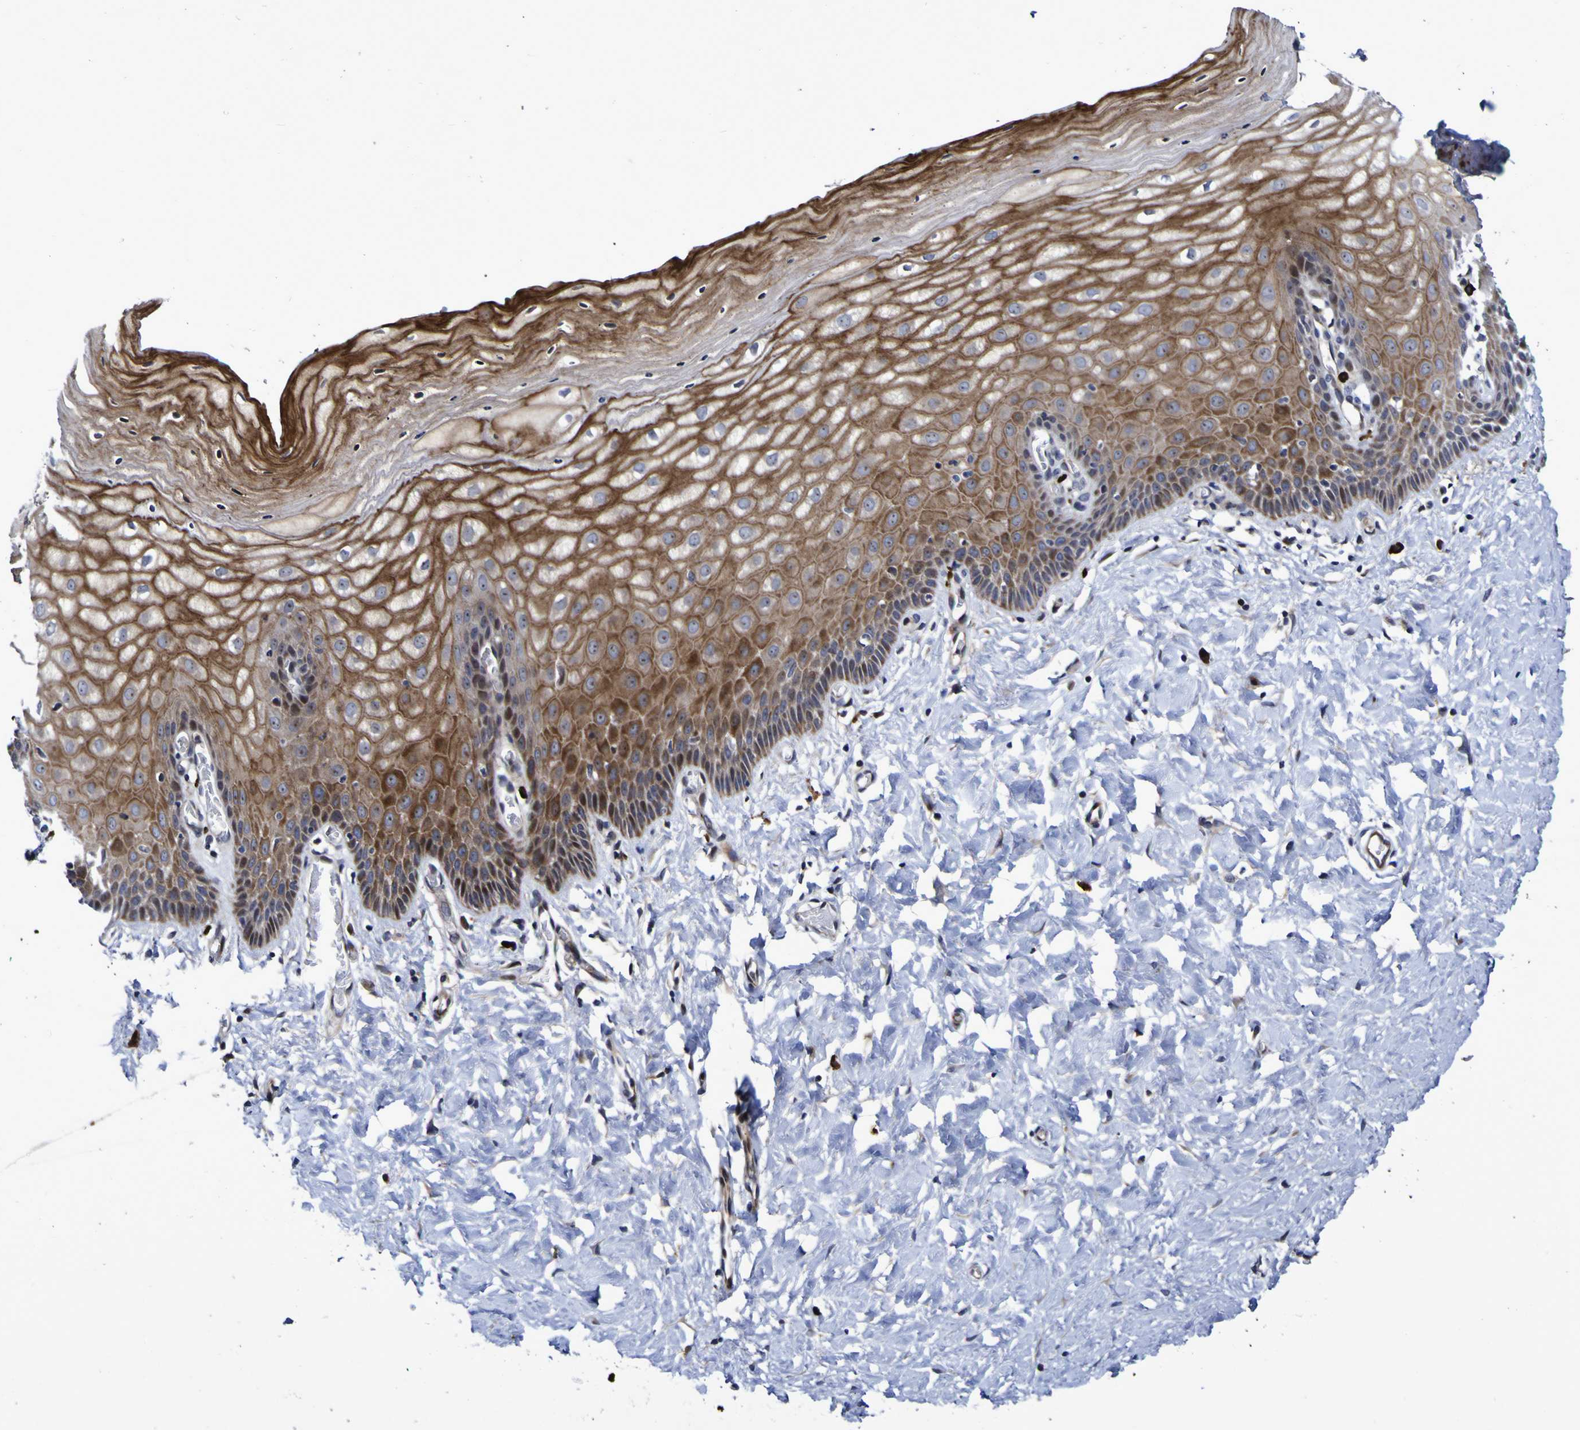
{"staining": {"intensity": "moderate", "quantity": ">75%", "location": "cytoplasmic/membranous"}, "tissue": "cervix", "cell_type": "Glandular cells", "image_type": "normal", "snomed": [{"axis": "morphology", "description": "Normal tissue, NOS"}, {"axis": "topography", "description": "Cervix"}], "caption": "Protein expression analysis of benign cervix demonstrates moderate cytoplasmic/membranous expression in approximately >75% of glandular cells.", "gene": "MGLL", "patient": {"sex": "female", "age": 55}}